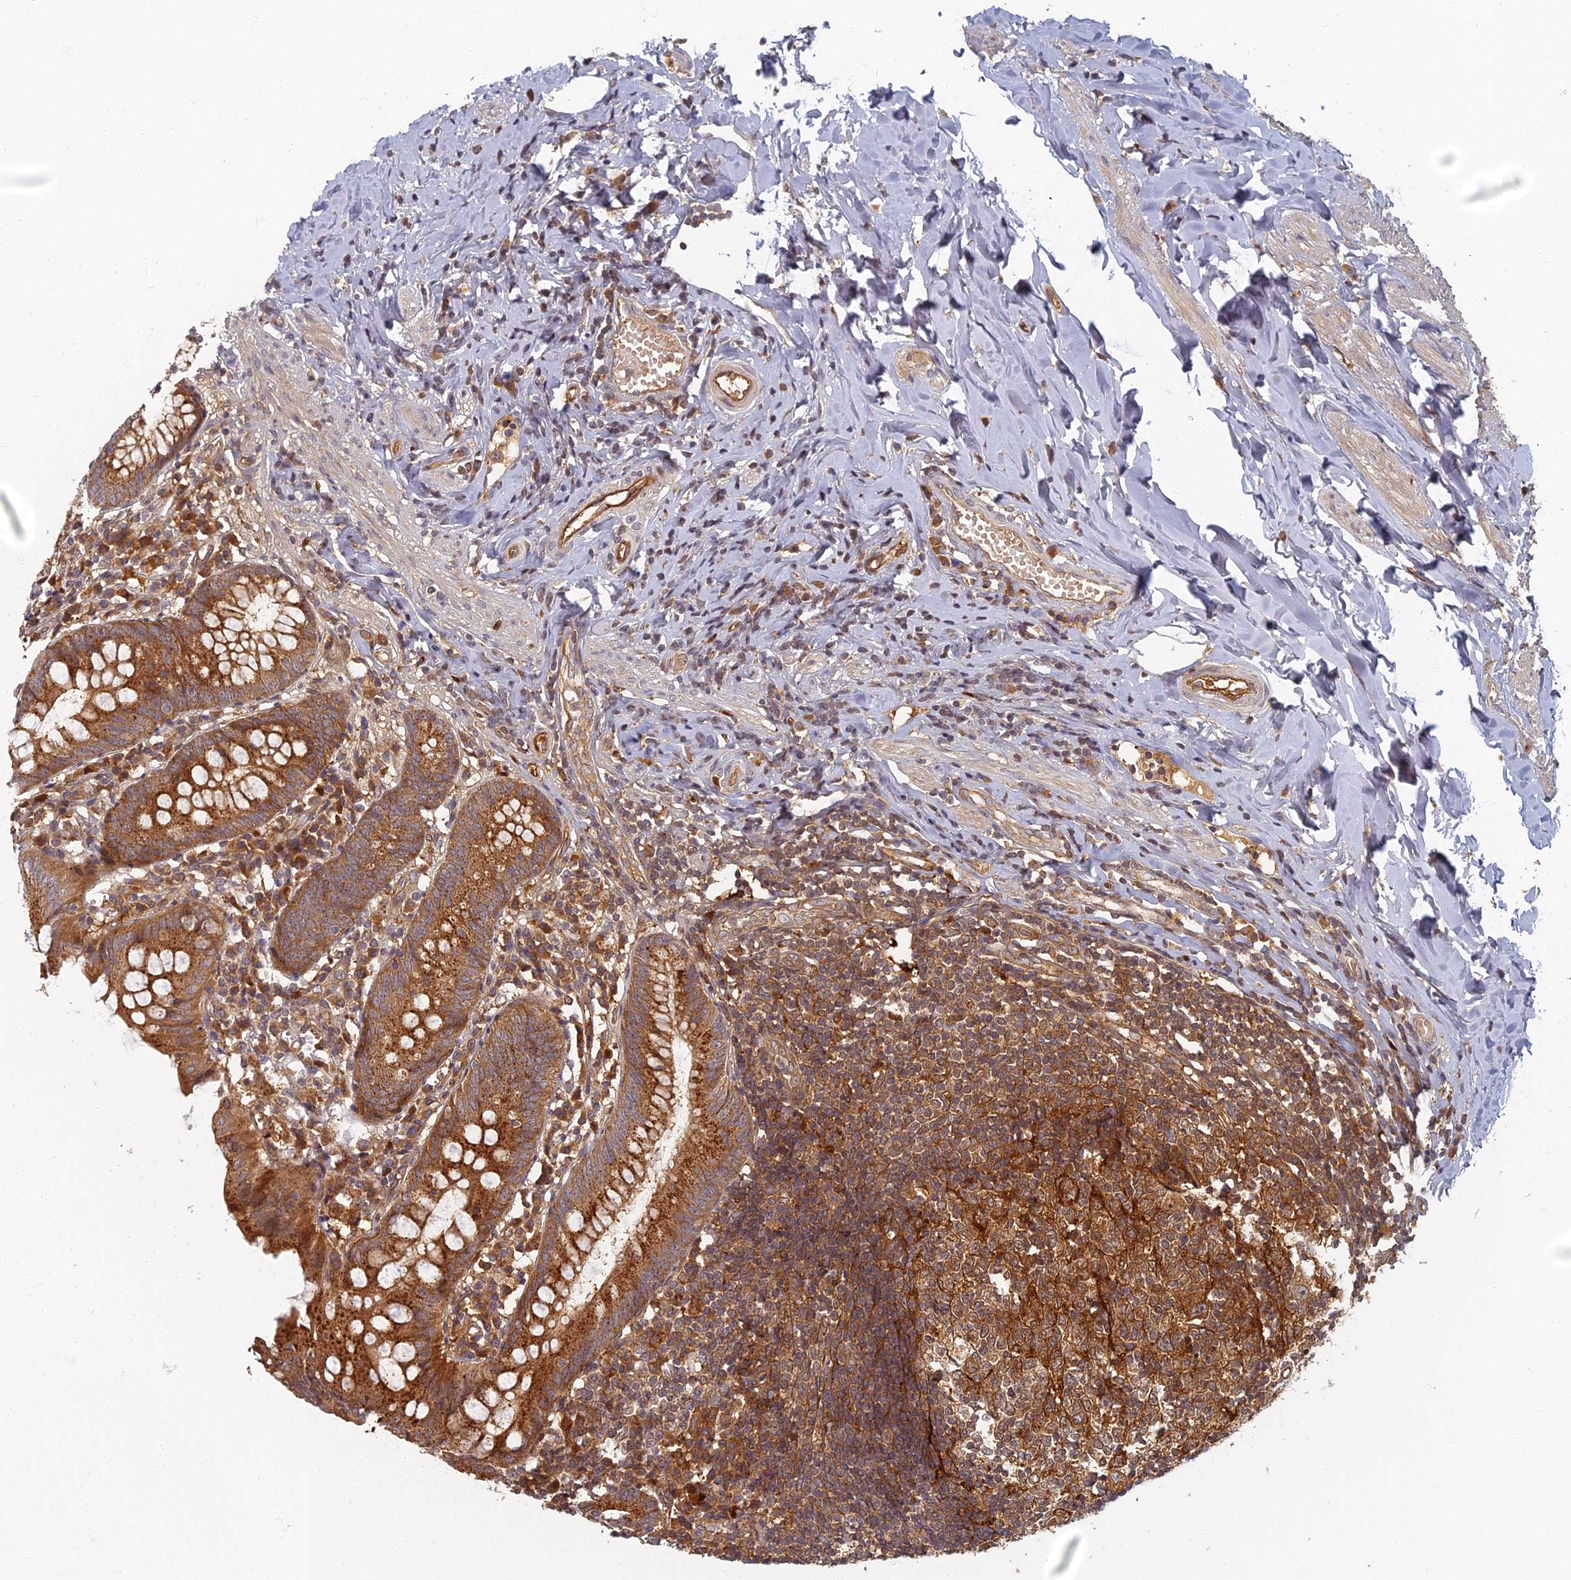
{"staining": {"intensity": "strong", "quantity": ">75%", "location": "cytoplasmic/membranous"}, "tissue": "appendix", "cell_type": "Glandular cells", "image_type": "normal", "snomed": [{"axis": "morphology", "description": "Normal tissue, NOS"}, {"axis": "topography", "description": "Appendix"}], "caption": "Appendix was stained to show a protein in brown. There is high levels of strong cytoplasmic/membranous expression in approximately >75% of glandular cells.", "gene": "INO80D", "patient": {"sex": "female", "age": 54}}